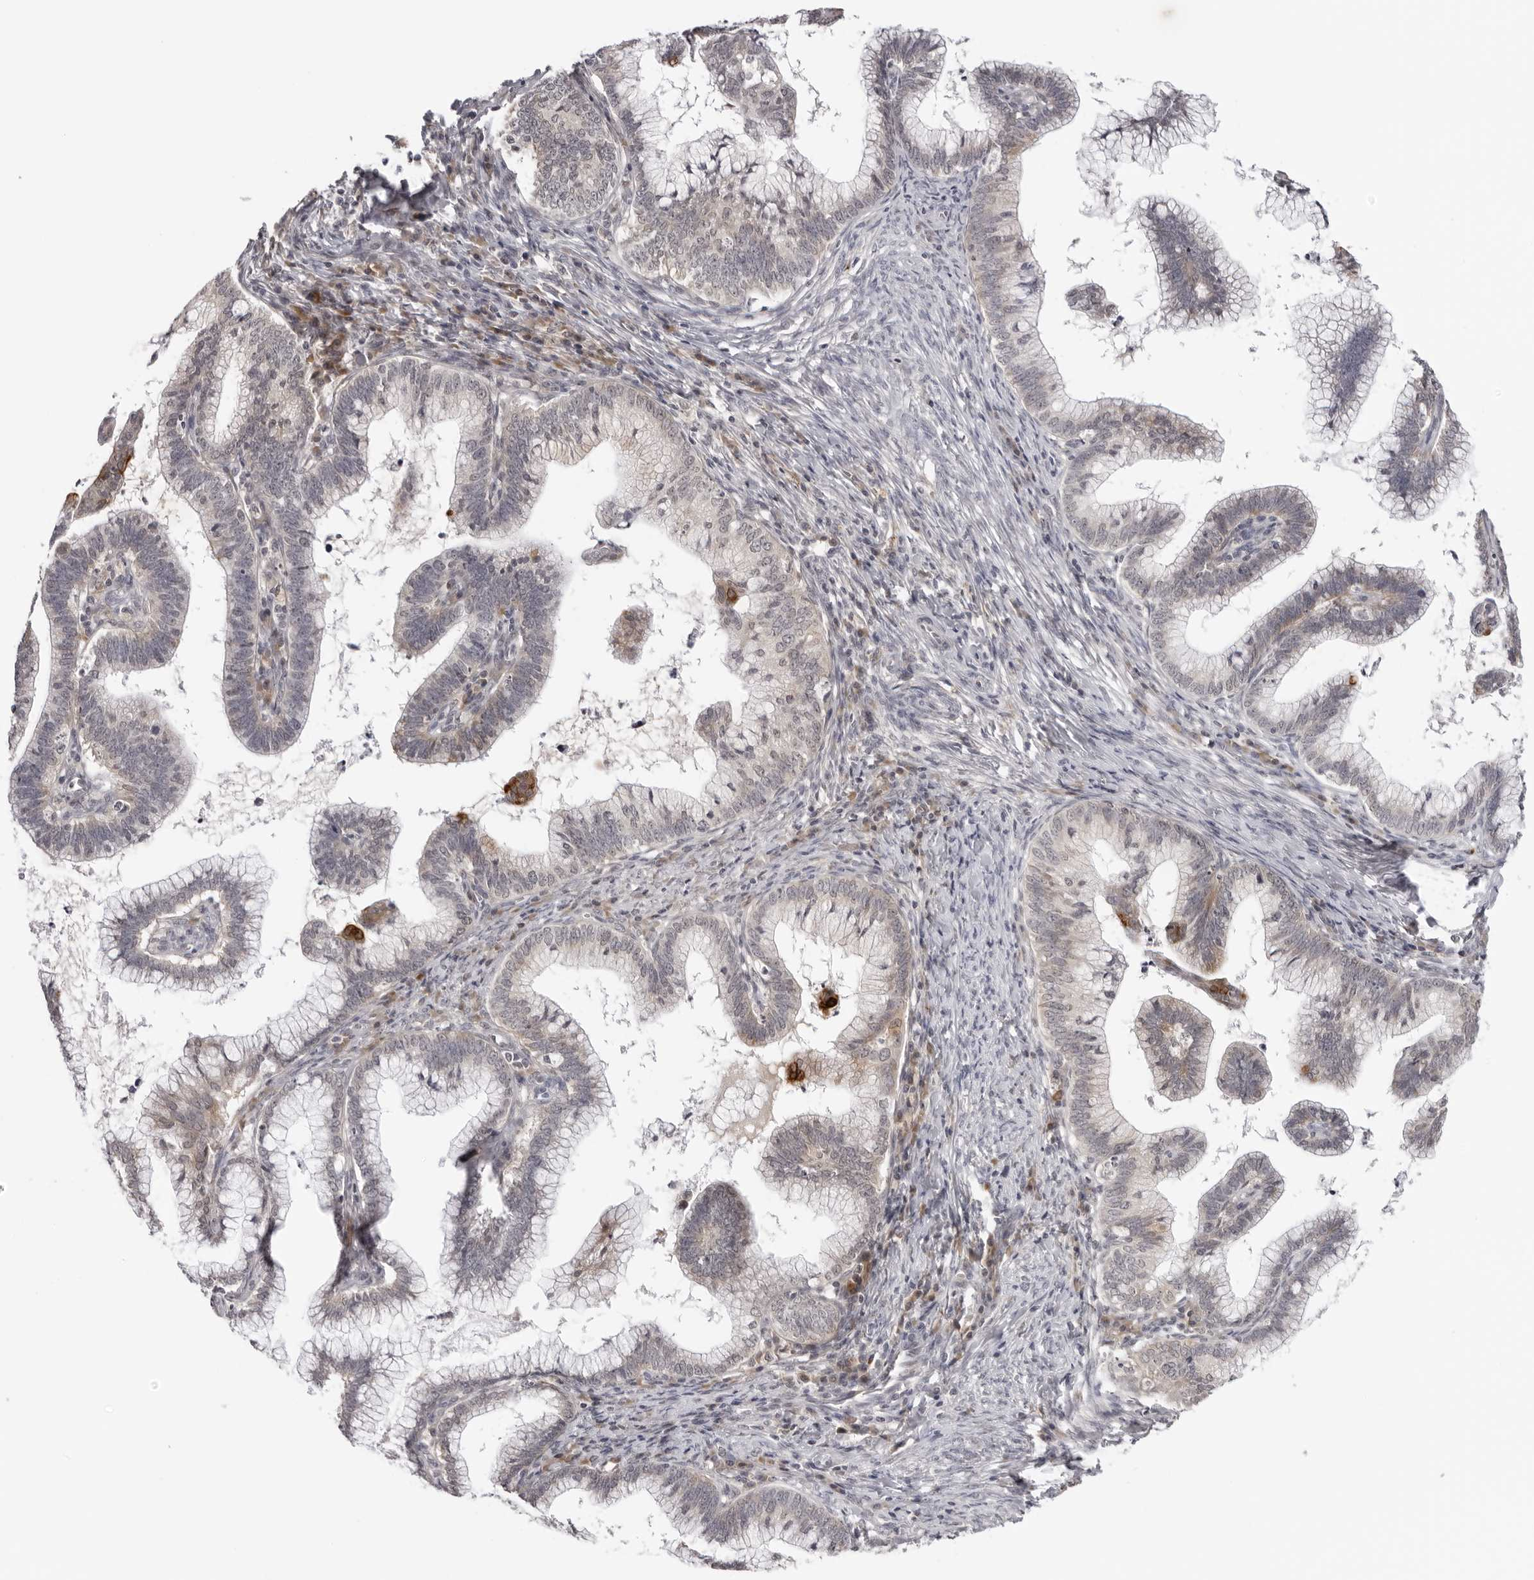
{"staining": {"intensity": "negative", "quantity": "none", "location": "none"}, "tissue": "cervical cancer", "cell_type": "Tumor cells", "image_type": "cancer", "snomed": [{"axis": "morphology", "description": "Adenocarcinoma, NOS"}, {"axis": "topography", "description": "Cervix"}], "caption": "This is an immunohistochemistry (IHC) photomicrograph of human cervical cancer. There is no positivity in tumor cells.", "gene": "PRUNE1", "patient": {"sex": "female", "age": 36}}